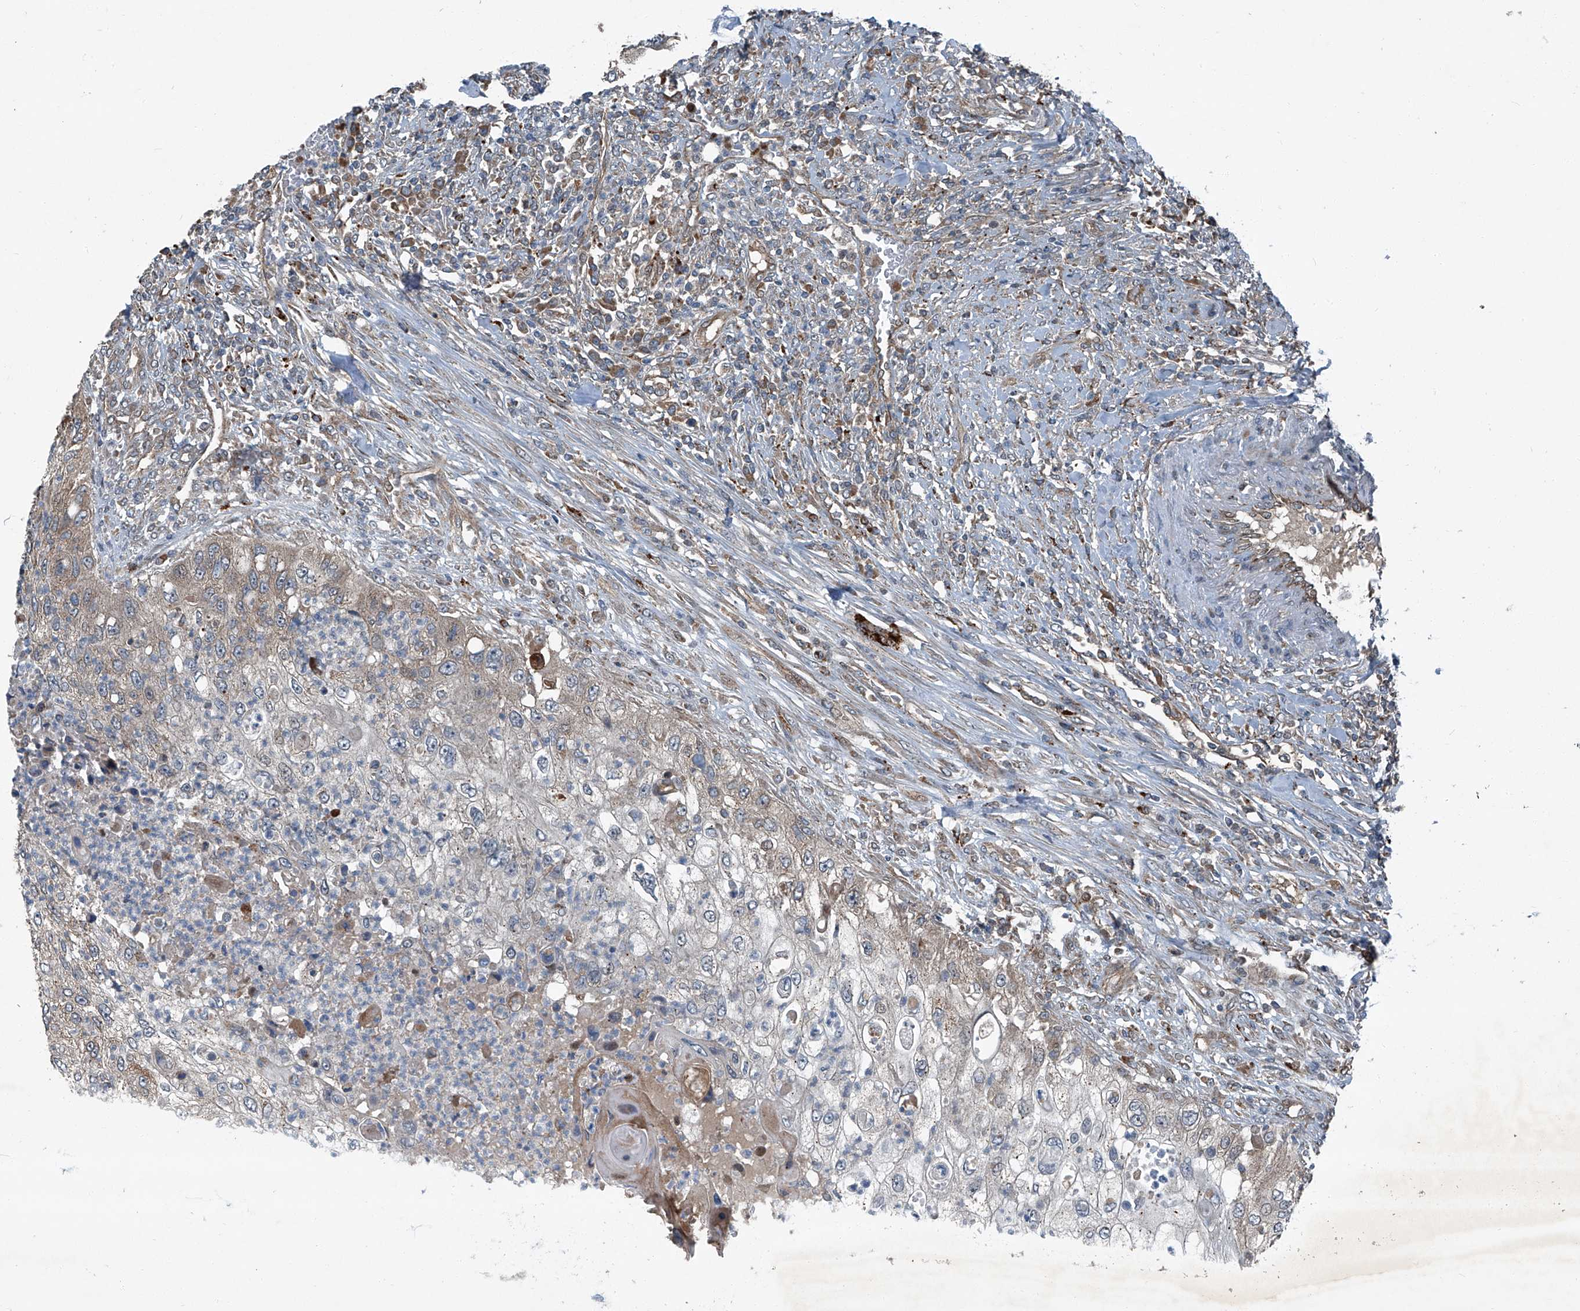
{"staining": {"intensity": "moderate", "quantity": "25%-75%", "location": "cytoplasmic/membranous"}, "tissue": "urothelial cancer", "cell_type": "Tumor cells", "image_type": "cancer", "snomed": [{"axis": "morphology", "description": "Urothelial carcinoma, High grade"}, {"axis": "topography", "description": "Urinary bladder"}], "caption": "High-grade urothelial carcinoma tissue shows moderate cytoplasmic/membranous staining in approximately 25%-75% of tumor cells The staining is performed using DAB brown chromogen to label protein expression. The nuclei are counter-stained blue using hematoxylin.", "gene": "SENP2", "patient": {"sex": "female", "age": 60}}